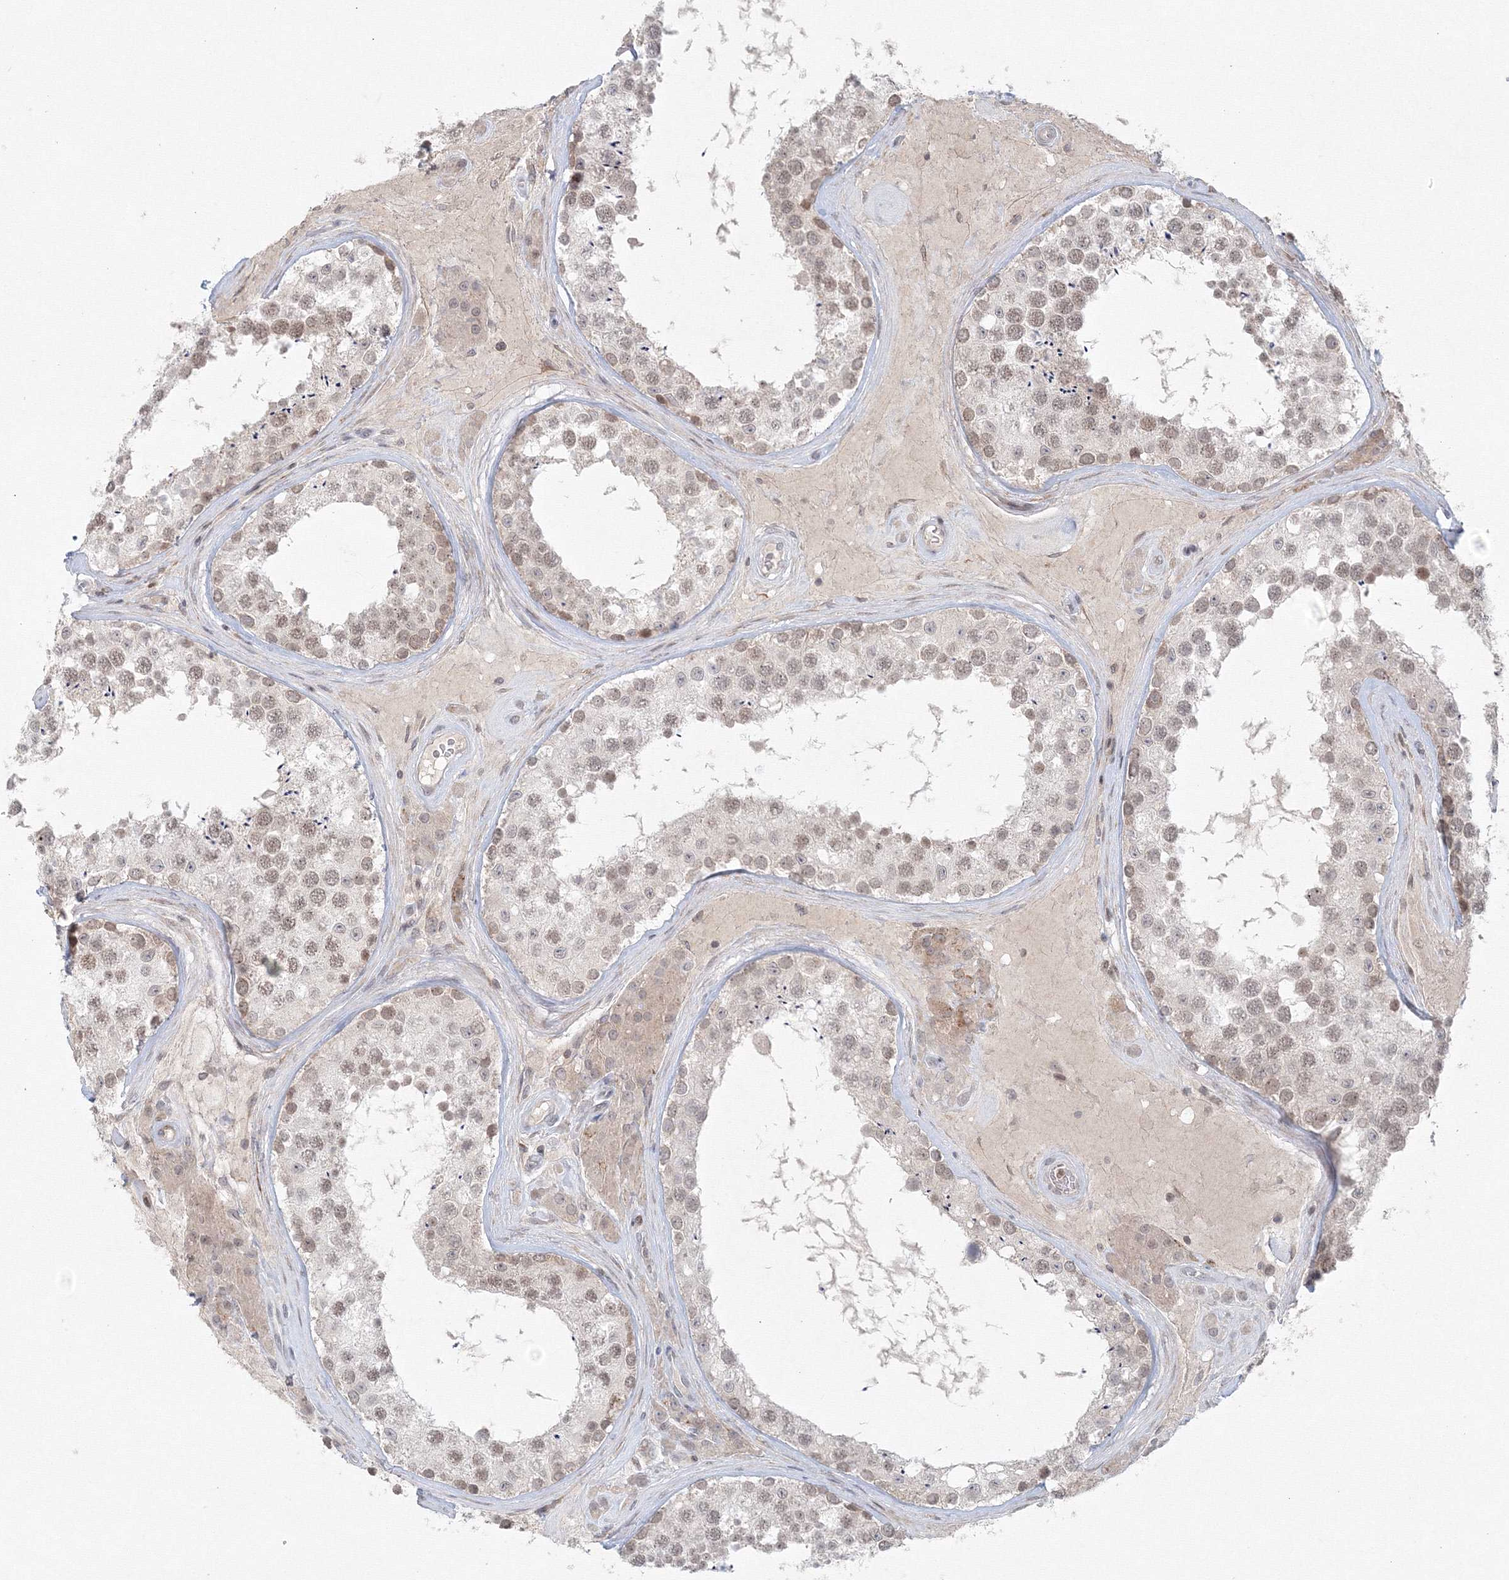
{"staining": {"intensity": "moderate", "quantity": "25%-75%", "location": "nuclear"}, "tissue": "testis", "cell_type": "Cells in seminiferous ducts", "image_type": "normal", "snomed": [{"axis": "morphology", "description": "Normal tissue, NOS"}, {"axis": "topography", "description": "Testis"}], "caption": "Immunohistochemistry (IHC) (DAB) staining of normal human testis demonstrates moderate nuclear protein expression in about 25%-75% of cells in seminiferous ducts.", "gene": "KIF4A", "patient": {"sex": "male", "age": 46}}